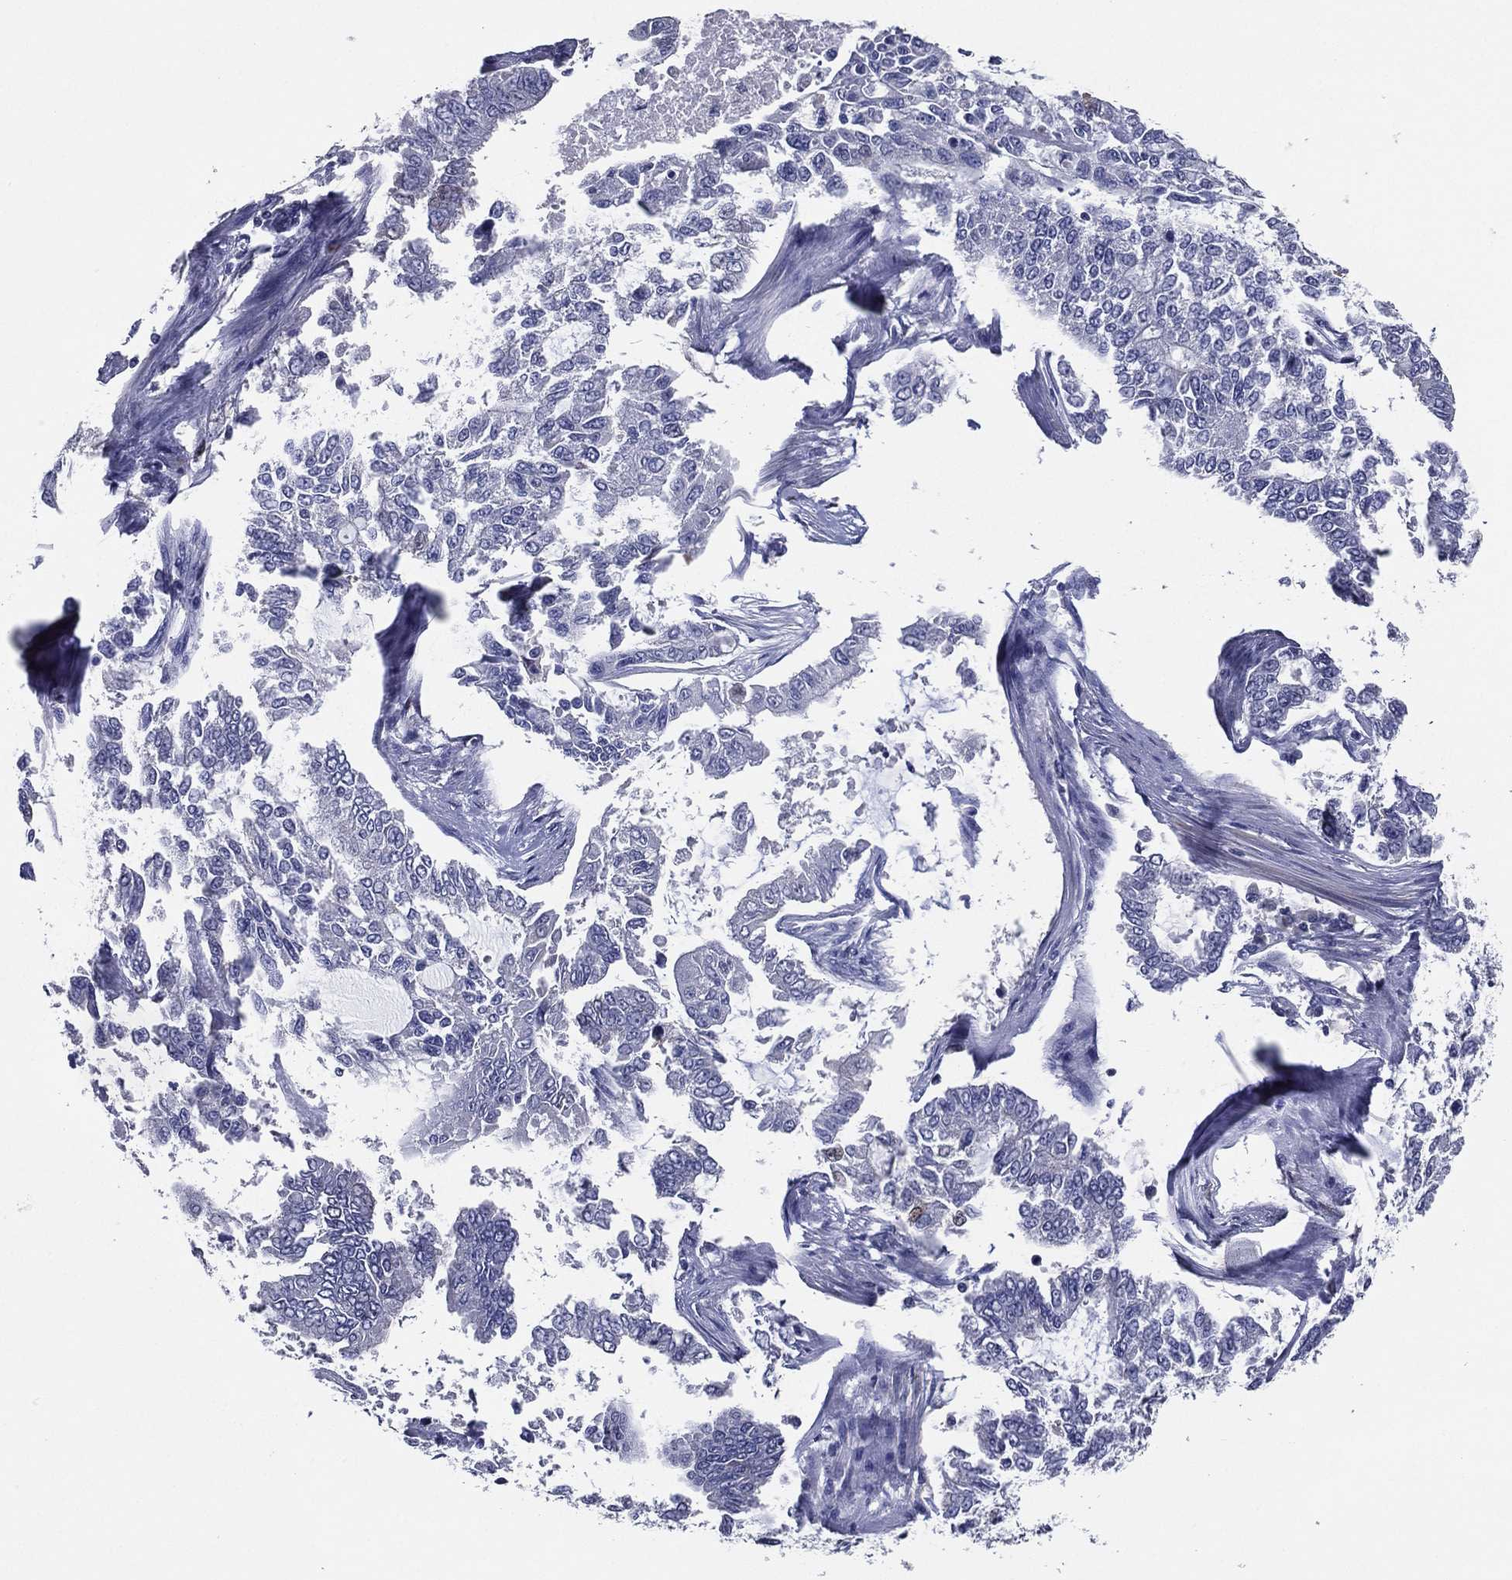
{"staining": {"intensity": "negative", "quantity": "none", "location": "none"}, "tissue": "endometrial cancer", "cell_type": "Tumor cells", "image_type": "cancer", "snomed": [{"axis": "morphology", "description": "Adenocarcinoma, NOS"}, {"axis": "topography", "description": "Uterus"}], "caption": "High magnification brightfield microscopy of adenocarcinoma (endometrial) stained with DAB (brown) and counterstained with hematoxylin (blue): tumor cells show no significant positivity.", "gene": "TFAP2A", "patient": {"sex": "female", "age": 59}}